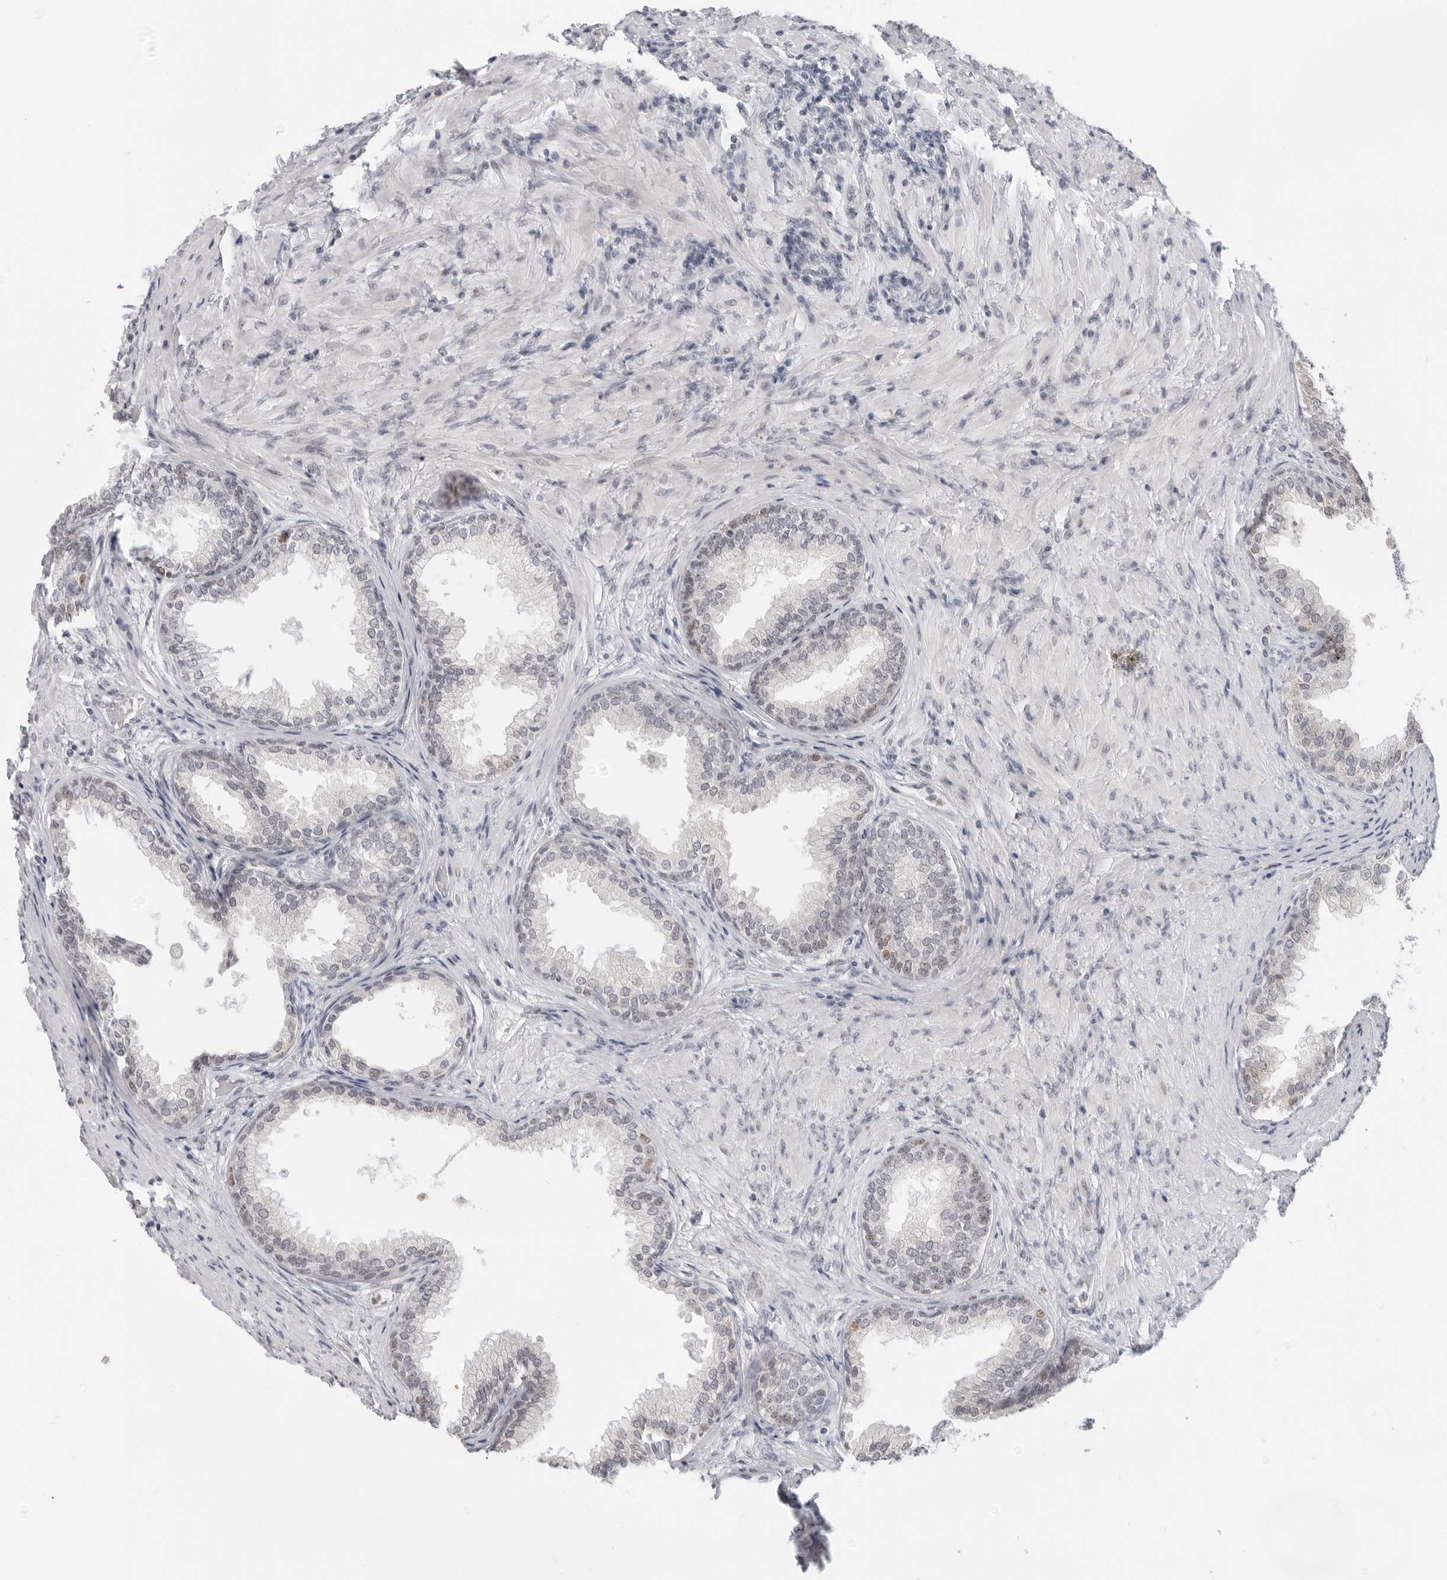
{"staining": {"intensity": "moderate", "quantity": "<25%", "location": "nuclear"}, "tissue": "prostate", "cell_type": "Glandular cells", "image_type": "normal", "snomed": [{"axis": "morphology", "description": "Normal tissue, NOS"}, {"axis": "topography", "description": "Prostate"}], "caption": "IHC (DAB) staining of normal prostate demonstrates moderate nuclear protein positivity in about <25% of glandular cells. The protein is shown in brown color, while the nuclei are stained blue.", "gene": "MSH6", "patient": {"sex": "male", "age": 76}}